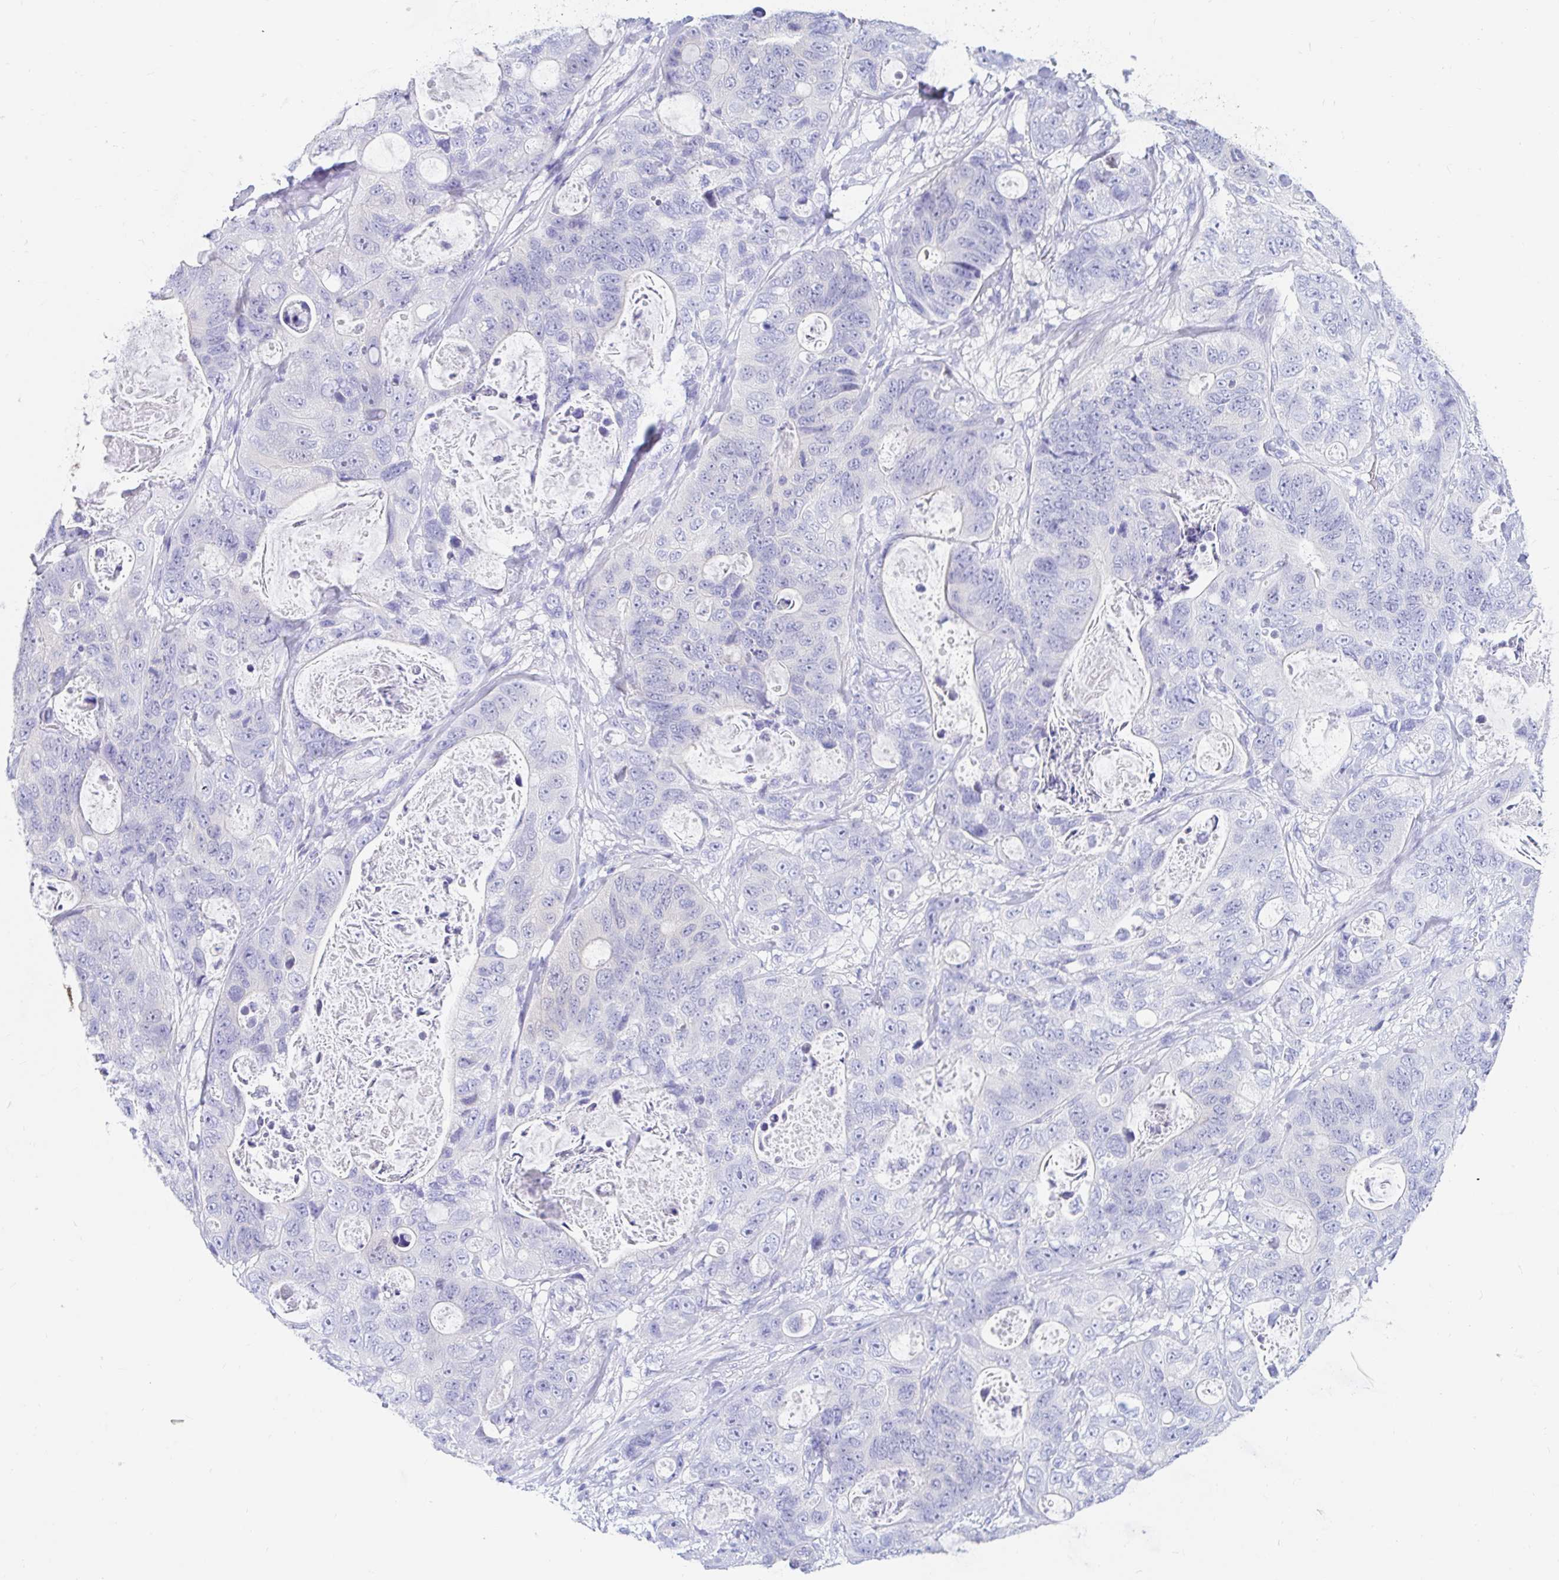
{"staining": {"intensity": "negative", "quantity": "none", "location": "none"}, "tissue": "stomach cancer", "cell_type": "Tumor cells", "image_type": "cancer", "snomed": [{"axis": "morphology", "description": "Normal tissue, NOS"}, {"axis": "morphology", "description": "Adenocarcinoma, NOS"}, {"axis": "topography", "description": "Stomach"}], "caption": "Histopathology image shows no protein expression in tumor cells of stomach cancer tissue.", "gene": "PPP1R1B", "patient": {"sex": "female", "age": 89}}